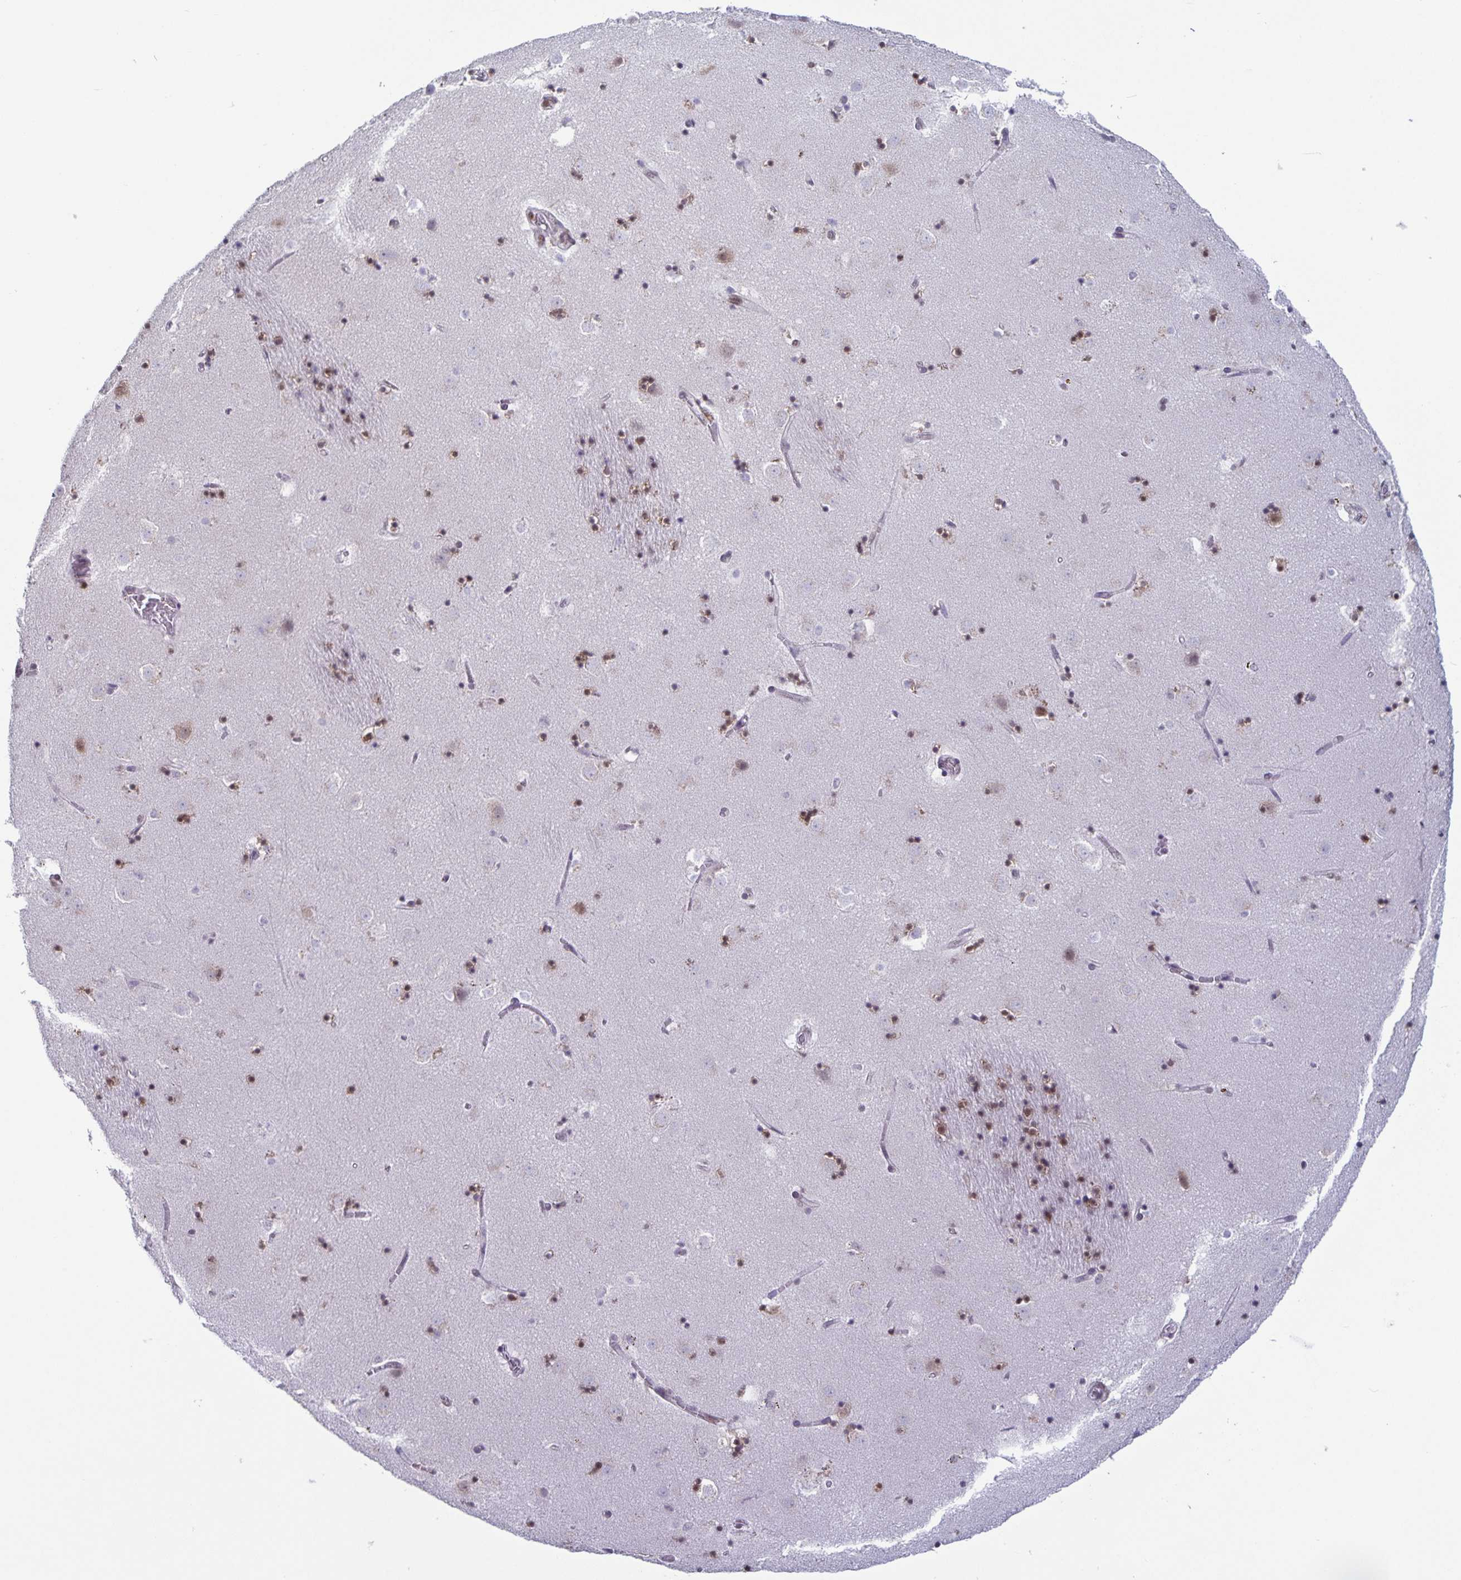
{"staining": {"intensity": "moderate", "quantity": "25%-75%", "location": "nuclear"}, "tissue": "caudate", "cell_type": "Glial cells", "image_type": "normal", "snomed": [{"axis": "morphology", "description": "Normal tissue, NOS"}, {"axis": "topography", "description": "Lateral ventricle wall"}], "caption": "Immunohistochemical staining of benign caudate exhibits moderate nuclear protein expression in approximately 25%-75% of glial cells. (DAB (3,3'-diaminobenzidine) = brown stain, brightfield microscopy at high magnification).", "gene": "JUND", "patient": {"sex": "male", "age": 58}}